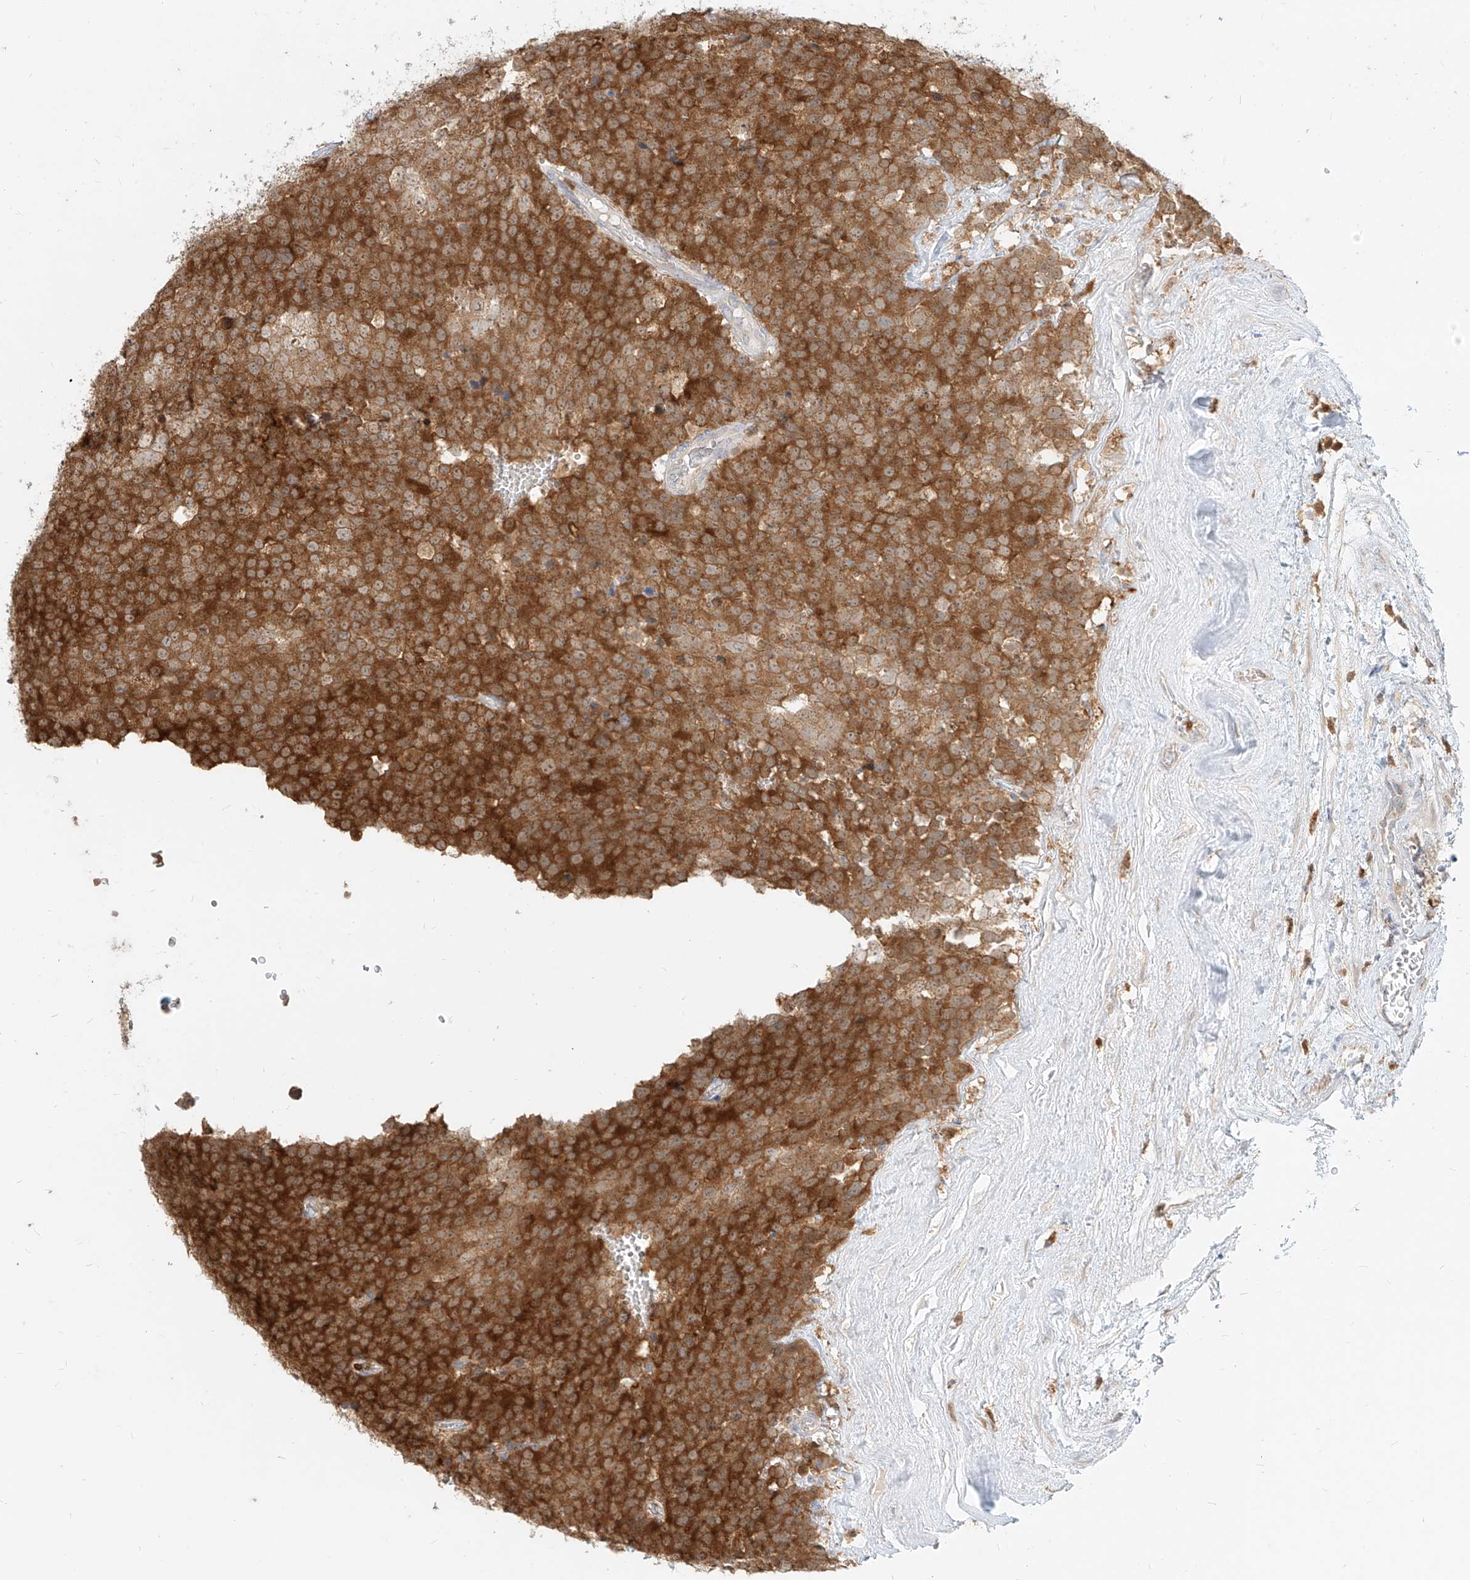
{"staining": {"intensity": "strong", "quantity": ">75%", "location": "cytoplasmic/membranous"}, "tissue": "testis cancer", "cell_type": "Tumor cells", "image_type": "cancer", "snomed": [{"axis": "morphology", "description": "Seminoma, NOS"}, {"axis": "topography", "description": "Testis"}], "caption": "A brown stain labels strong cytoplasmic/membranous positivity of a protein in testis cancer (seminoma) tumor cells.", "gene": "PGD", "patient": {"sex": "male", "age": 71}}